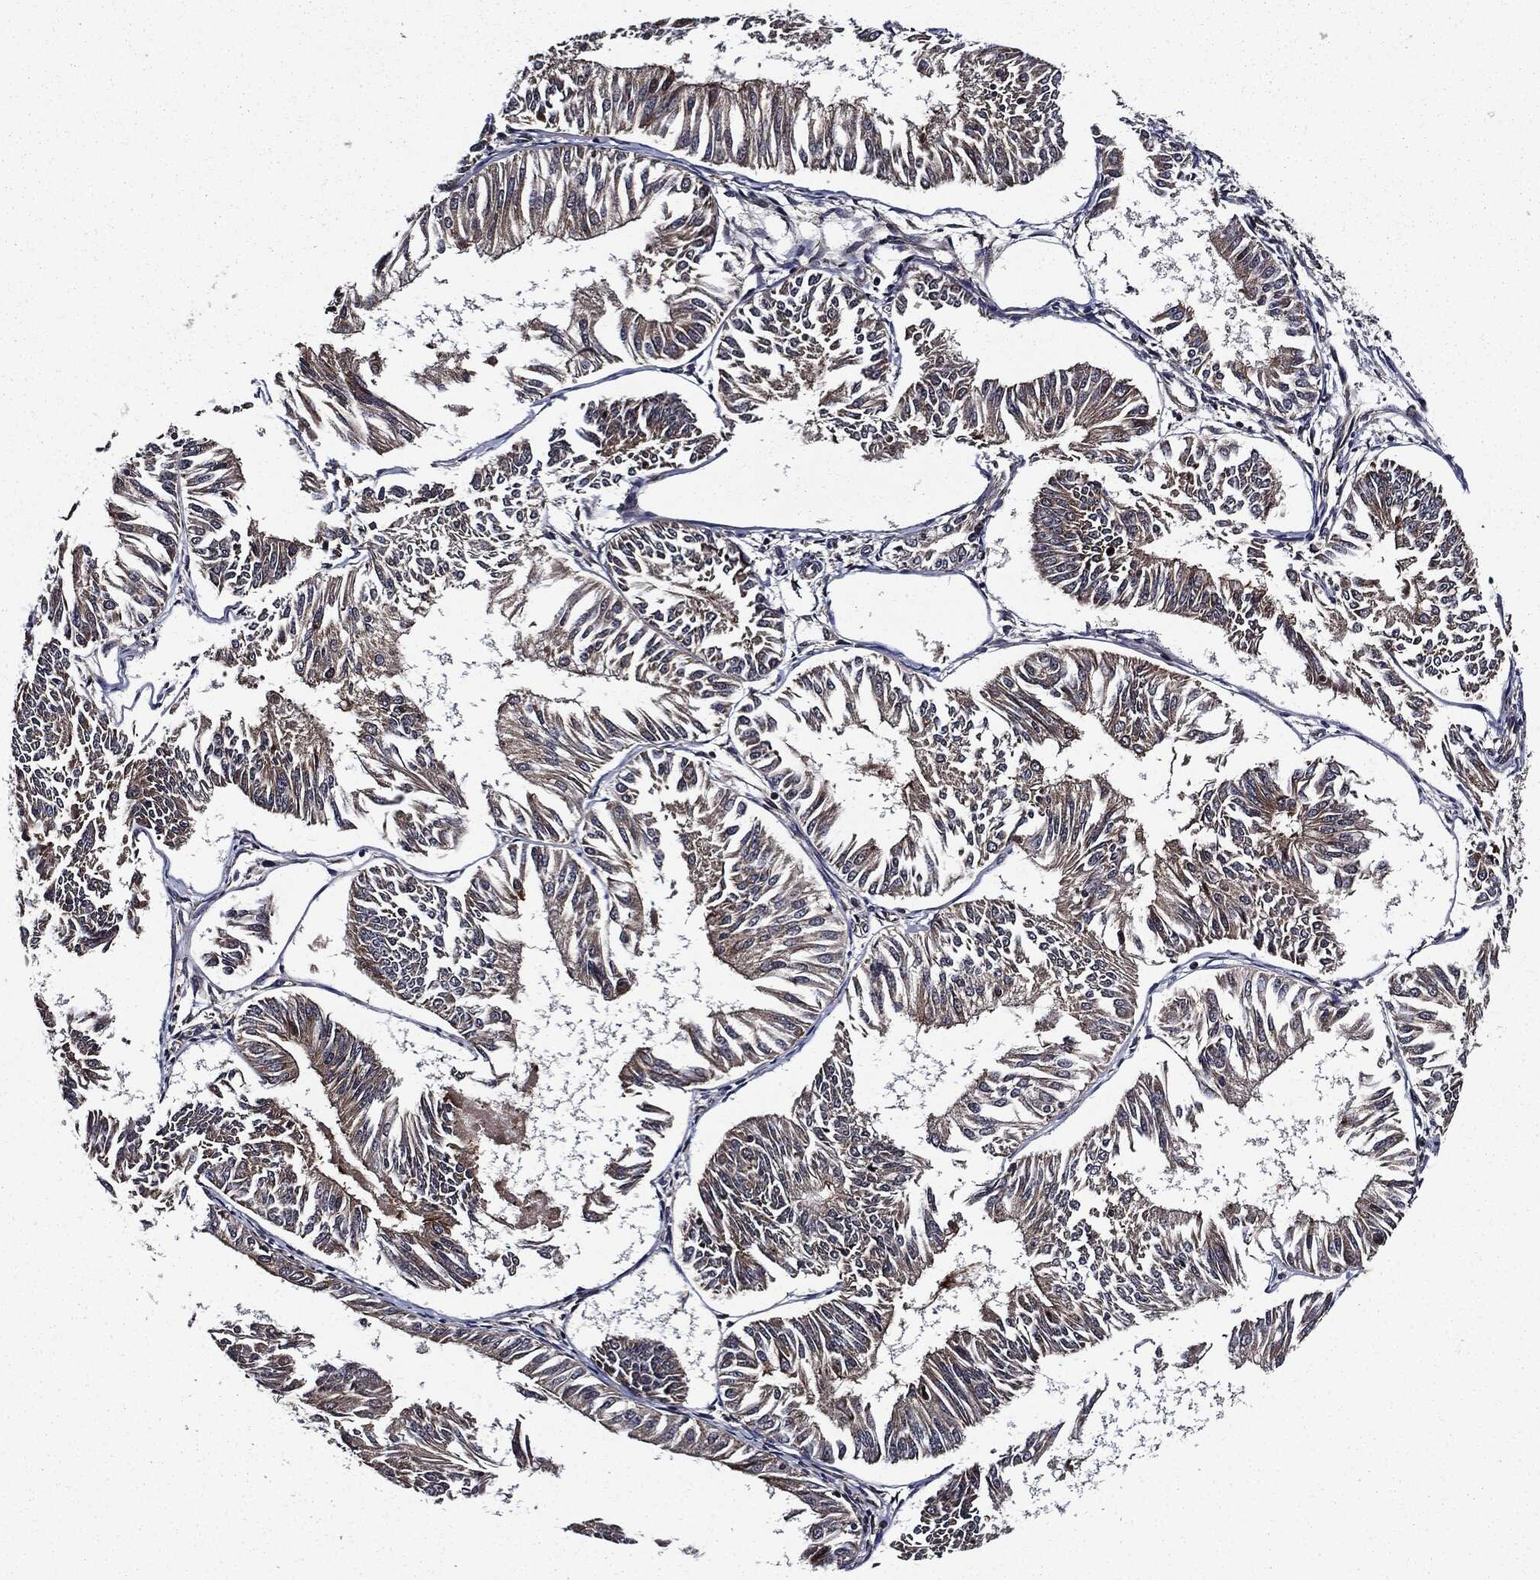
{"staining": {"intensity": "weak", "quantity": "25%-75%", "location": "cytoplasmic/membranous"}, "tissue": "endometrial cancer", "cell_type": "Tumor cells", "image_type": "cancer", "snomed": [{"axis": "morphology", "description": "Adenocarcinoma, NOS"}, {"axis": "topography", "description": "Endometrium"}], "caption": "Brown immunohistochemical staining in endometrial cancer (adenocarcinoma) shows weak cytoplasmic/membranous positivity in about 25%-75% of tumor cells.", "gene": "HTT", "patient": {"sex": "female", "age": 58}}